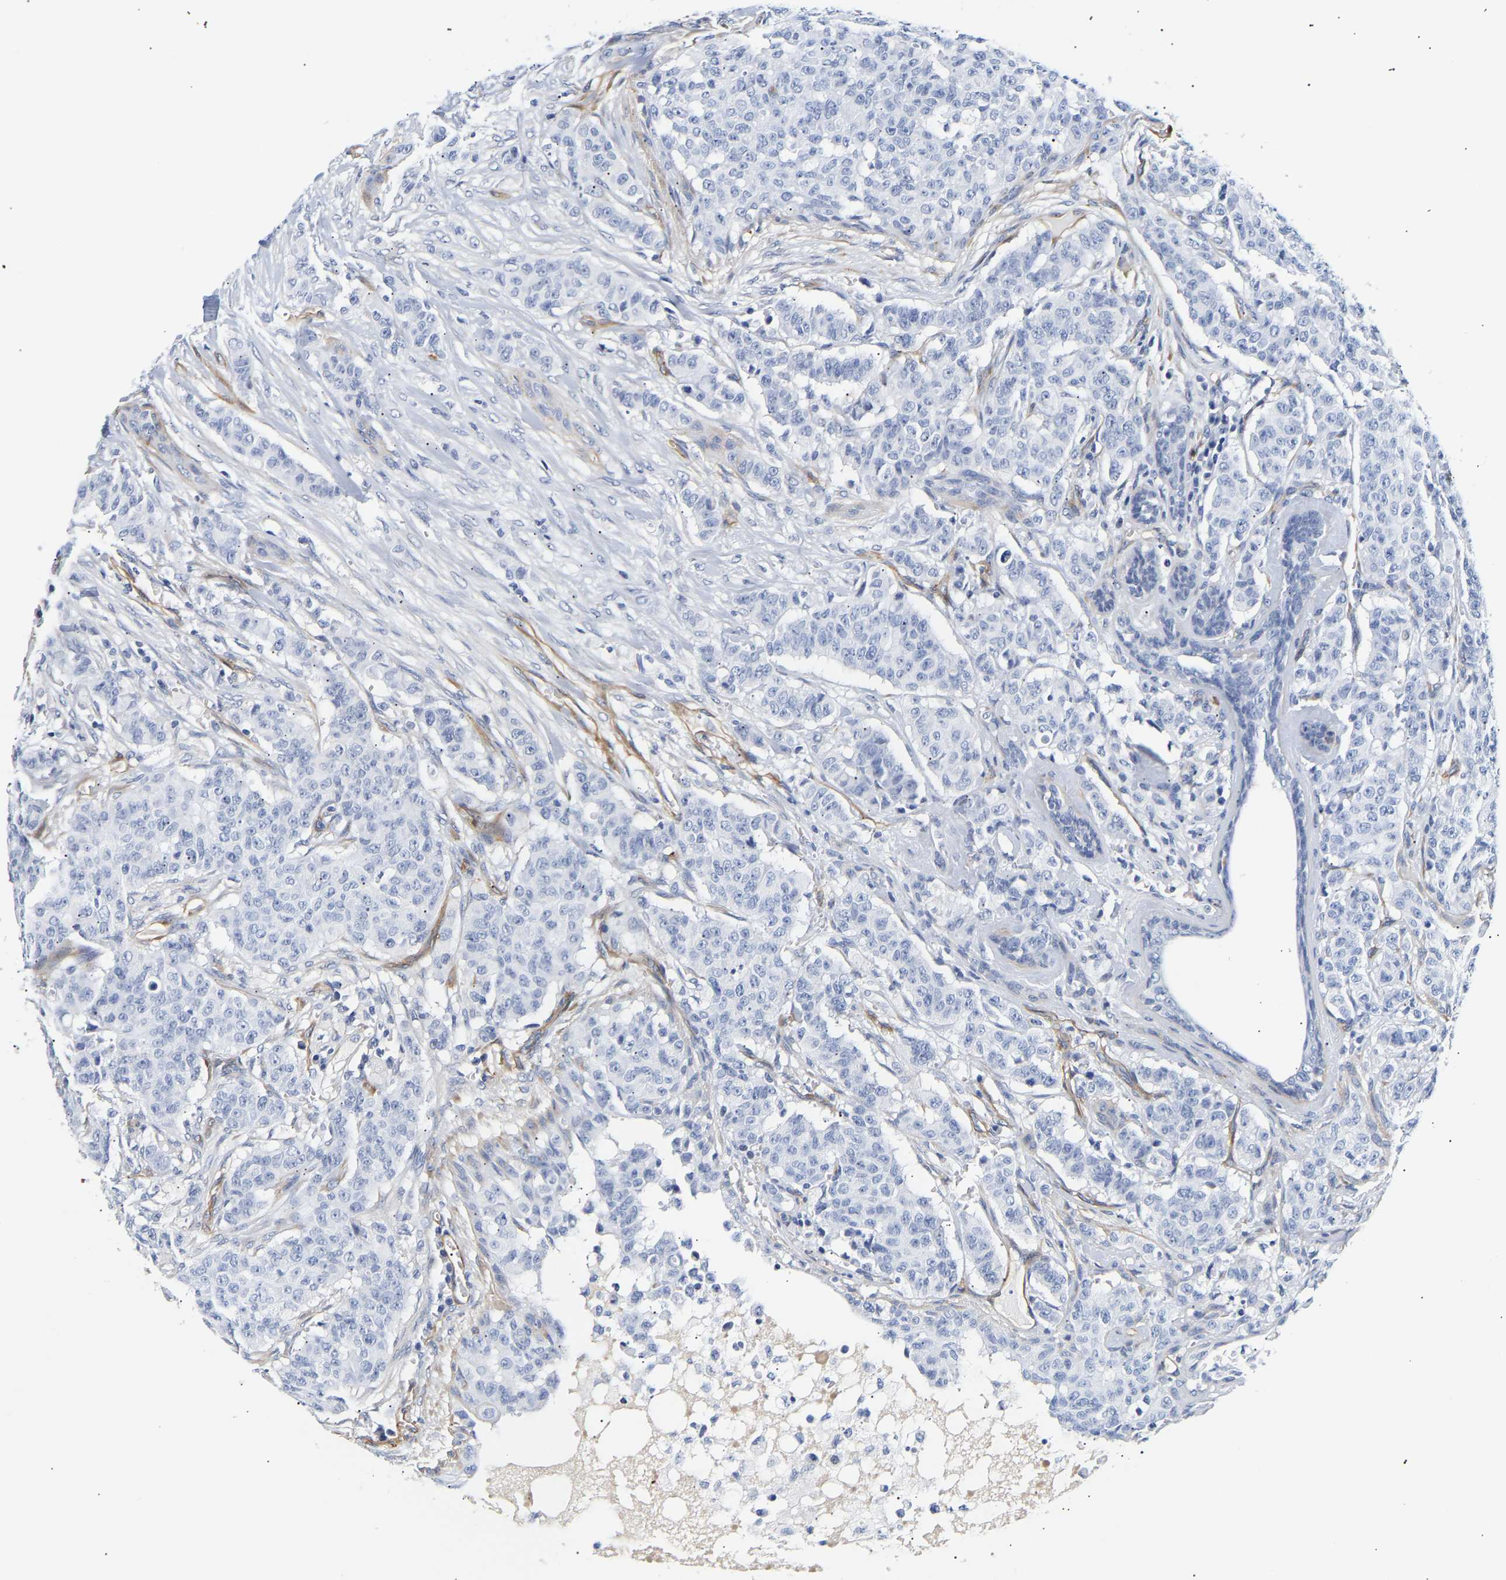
{"staining": {"intensity": "negative", "quantity": "none", "location": "none"}, "tissue": "breast cancer", "cell_type": "Tumor cells", "image_type": "cancer", "snomed": [{"axis": "morphology", "description": "Normal tissue, NOS"}, {"axis": "morphology", "description": "Duct carcinoma"}, {"axis": "topography", "description": "Breast"}], "caption": "Tumor cells show no significant protein positivity in breast invasive ductal carcinoma.", "gene": "IGFBP7", "patient": {"sex": "female", "age": 40}}